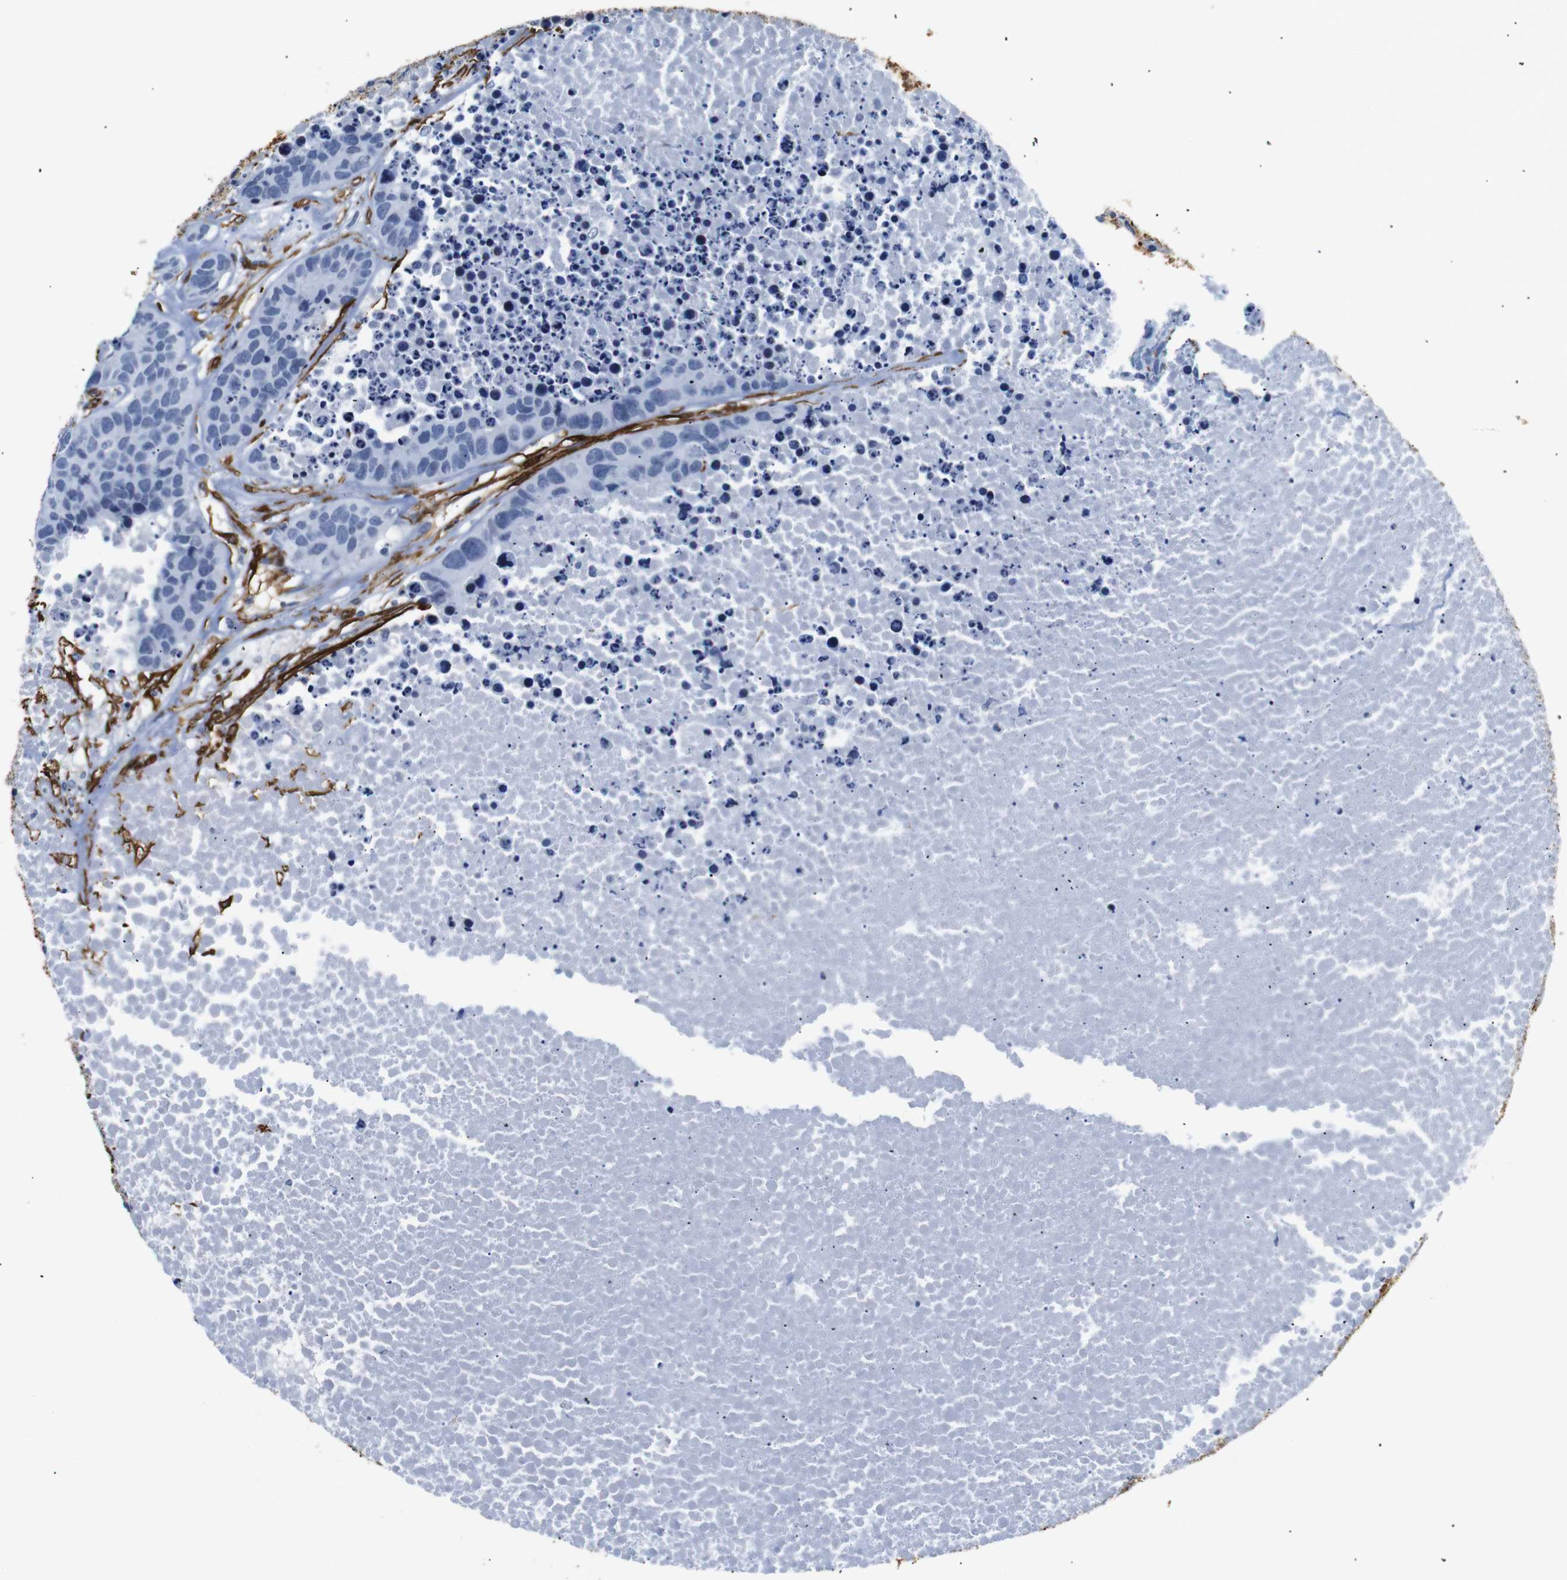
{"staining": {"intensity": "negative", "quantity": "none", "location": "none"}, "tissue": "carcinoid", "cell_type": "Tumor cells", "image_type": "cancer", "snomed": [{"axis": "morphology", "description": "Carcinoid, malignant, NOS"}, {"axis": "topography", "description": "Lung"}], "caption": "Immunohistochemistry of carcinoid (malignant) demonstrates no staining in tumor cells. (Stains: DAB (3,3'-diaminobenzidine) IHC with hematoxylin counter stain, Microscopy: brightfield microscopy at high magnification).", "gene": "ACTA2", "patient": {"sex": "male", "age": 60}}